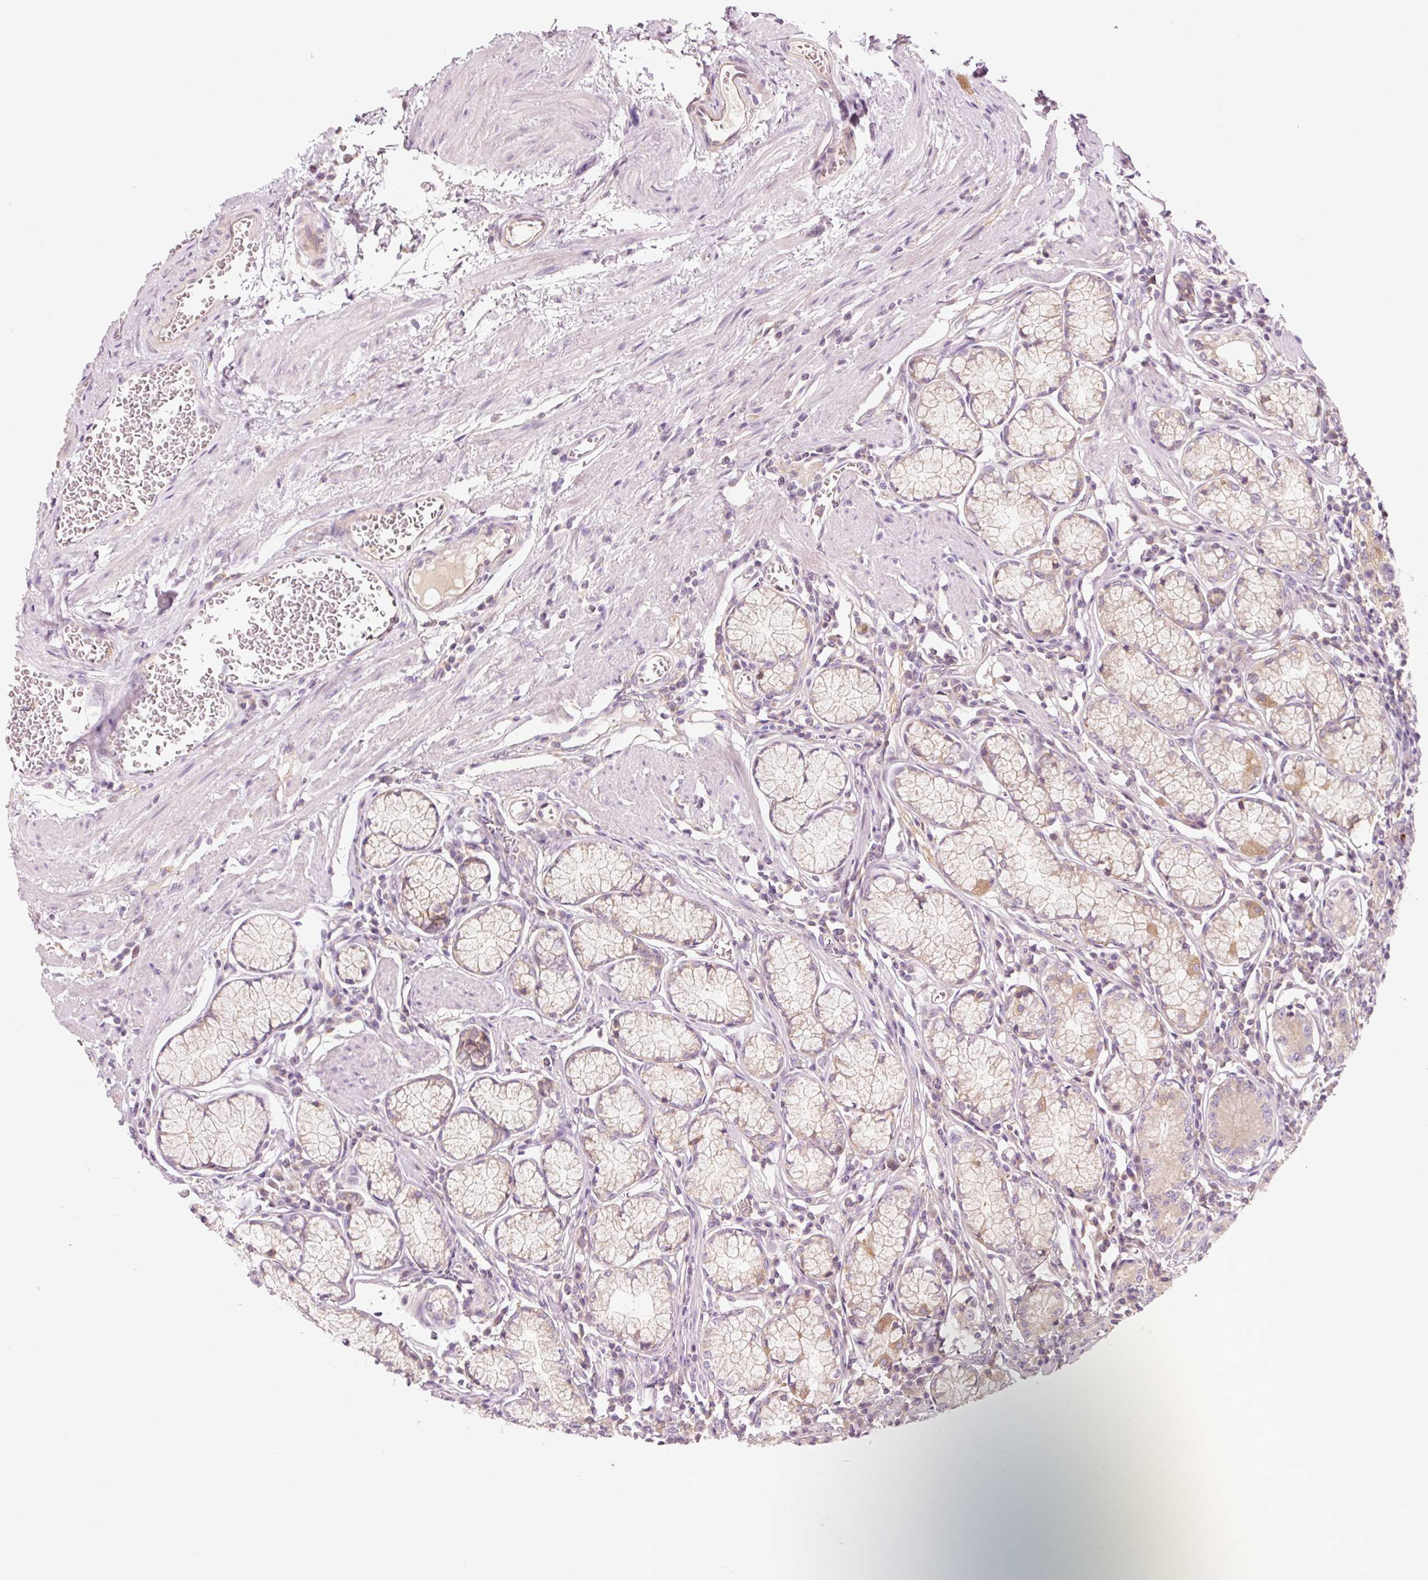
{"staining": {"intensity": "strong", "quantity": "25%-75%", "location": "cytoplasmic/membranous"}, "tissue": "stomach", "cell_type": "Glandular cells", "image_type": "normal", "snomed": [{"axis": "morphology", "description": "Normal tissue, NOS"}, {"axis": "topography", "description": "Stomach"}], "caption": "Immunohistochemical staining of normal stomach exhibits high levels of strong cytoplasmic/membranous positivity in approximately 25%-75% of glandular cells. (DAB = brown stain, brightfield microscopy at high magnification).", "gene": "NAPA", "patient": {"sex": "male", "age": 55}}